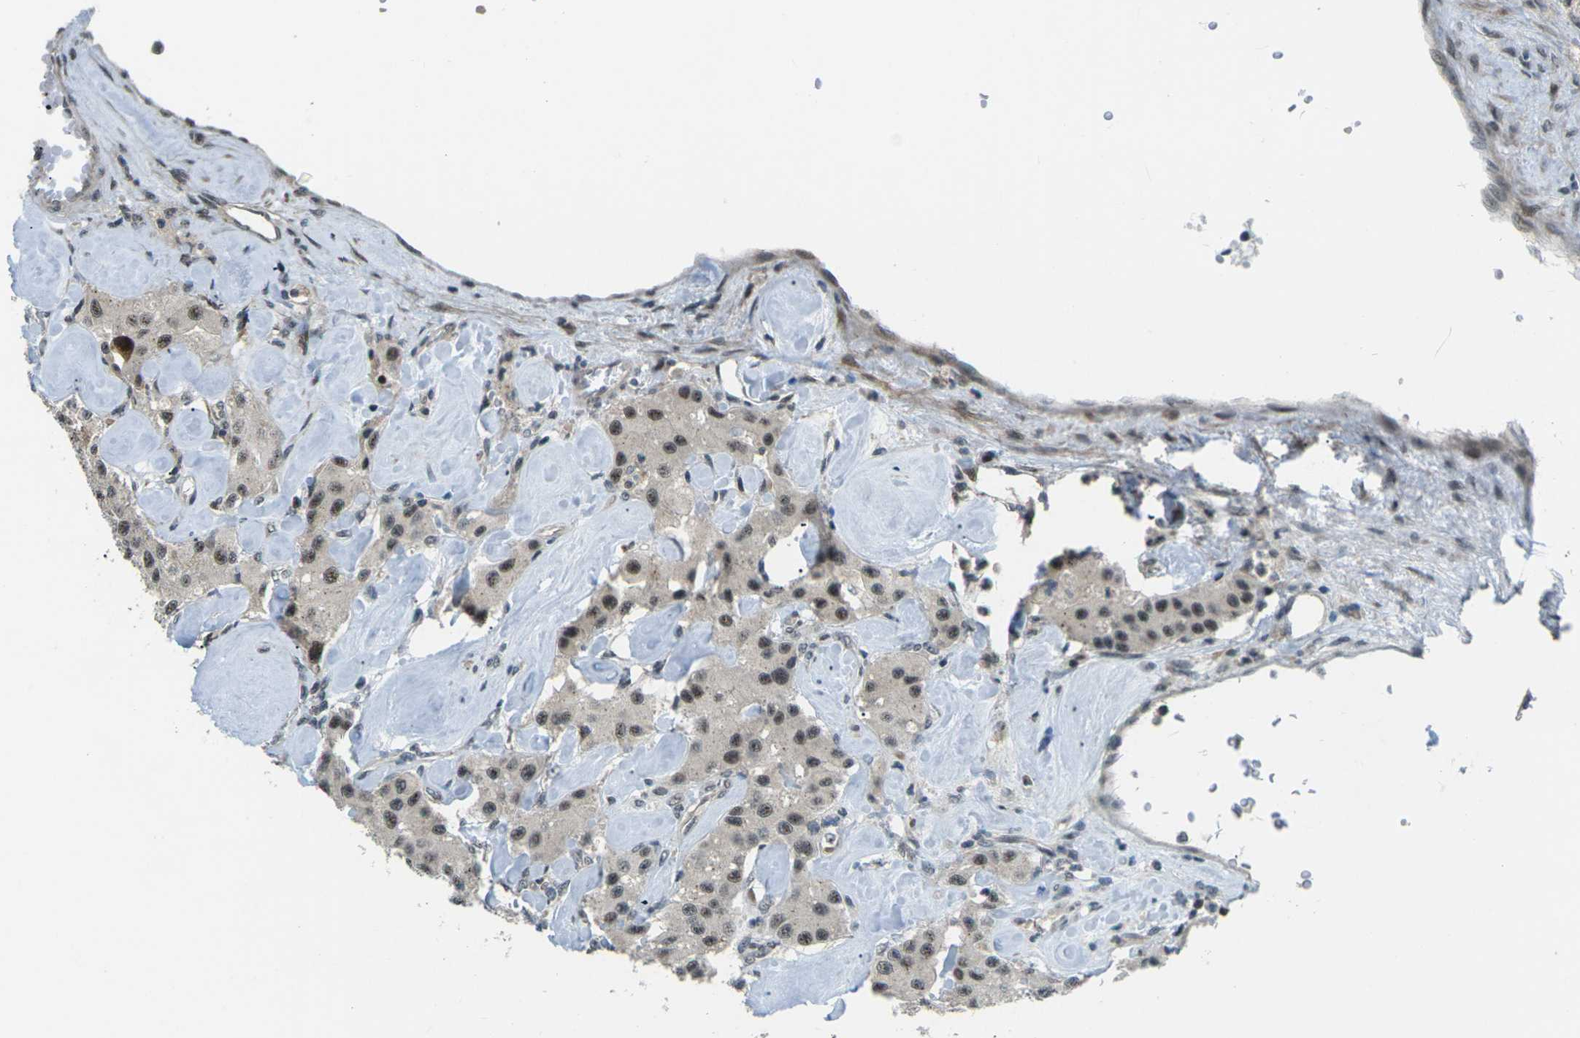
{"staining": {"intensity": "moderate", "quantity": ">75%", "location": "cytoplasmic/membranous,nuclear"}, "tissue": "carcinoid", "cell_type": "Tumor cells", "image_type": "cancer", "snomed": [{"axis": "morphology", "description": "Carcinoid, malignant, NOS"}, {"axis": "topography", "description": "Pancreas"}], "caption": "Human carcinoid stained with a protein marker displays moderate staining in tumor cells.", "gene": "UBE2S", "patient": {"sex": "male", "age": 41}}